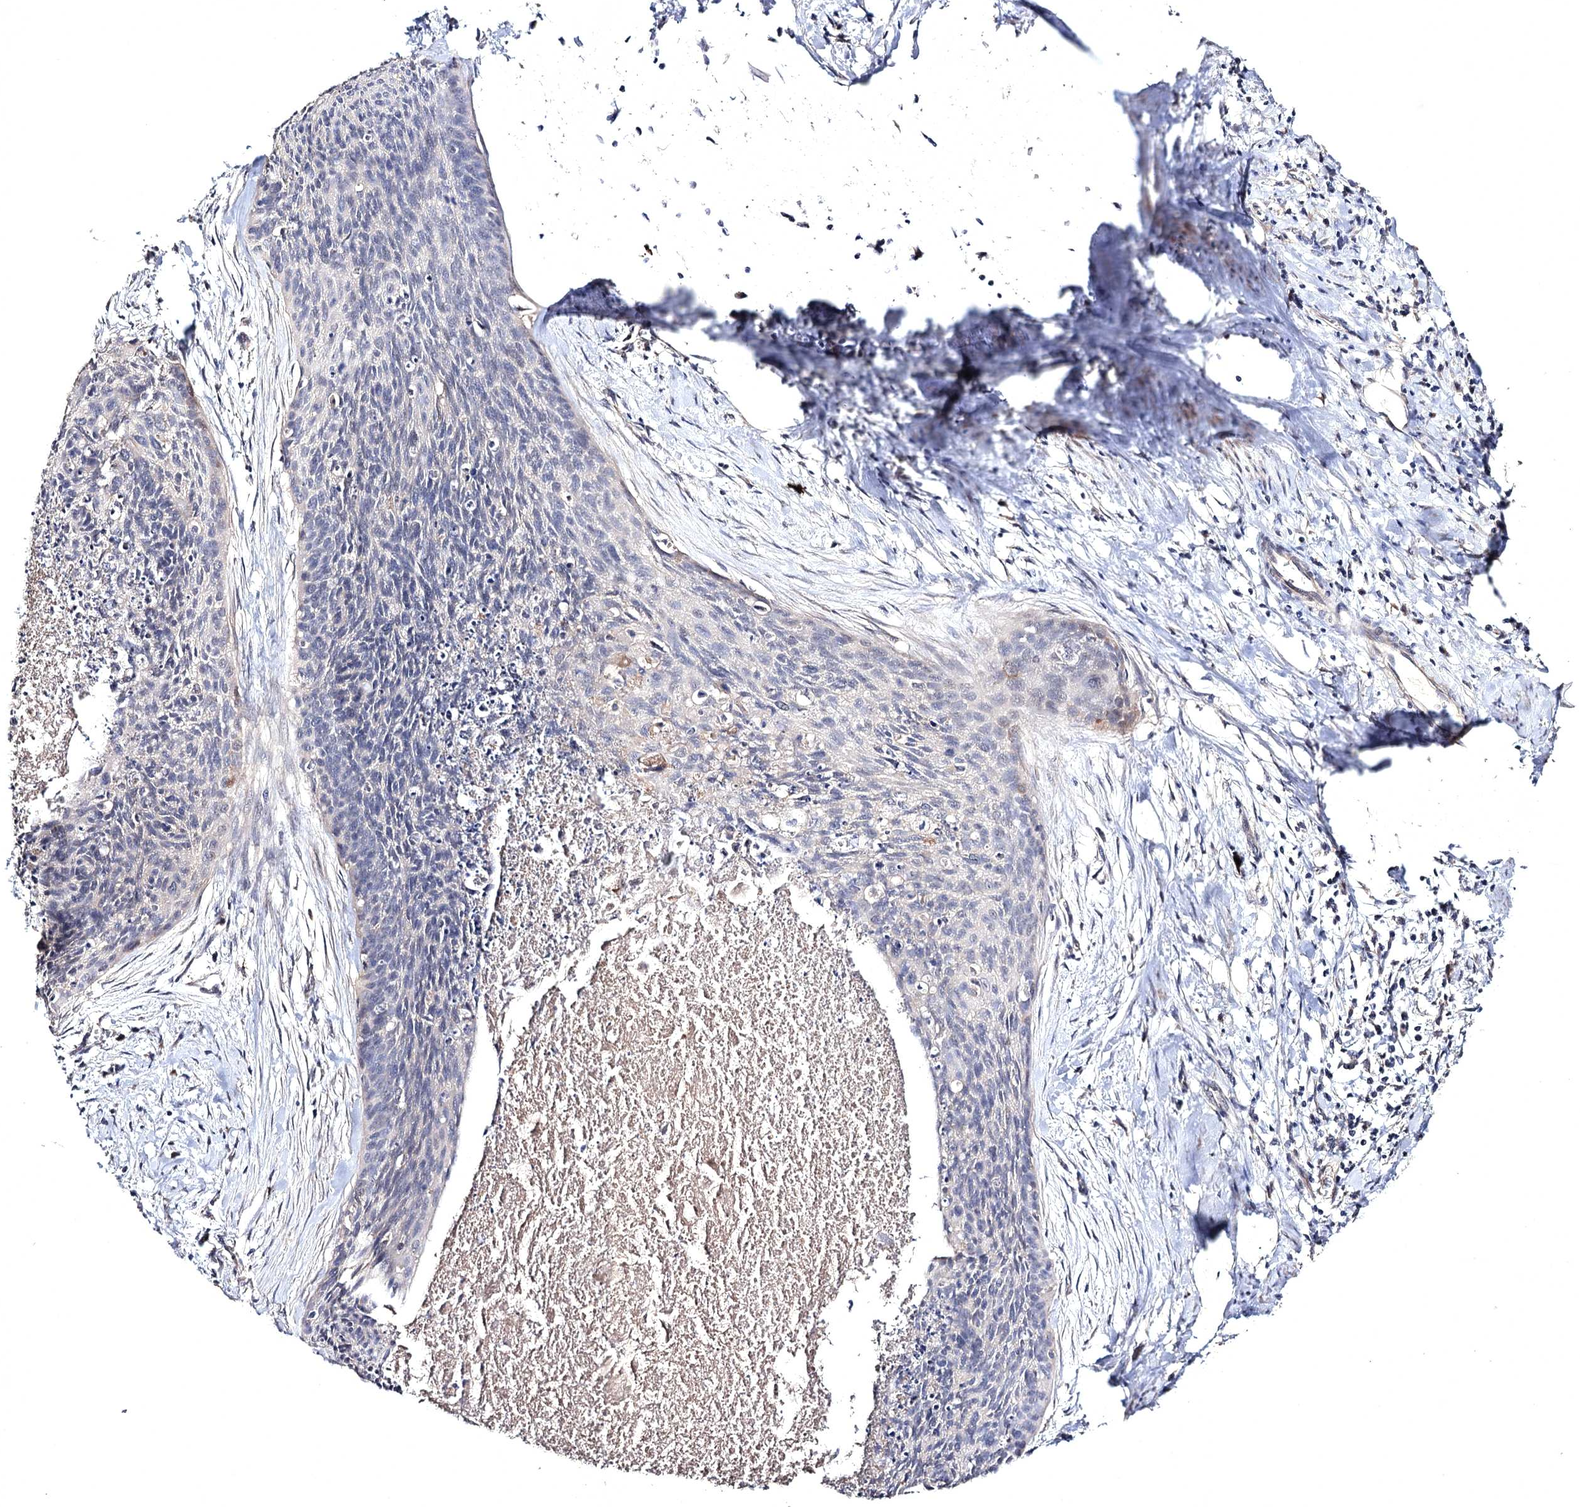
{"staining": {"intensity": "weak", "quantity": "<25%", "location": "cytoplasmic/membranous"}, "tissue": "cervical cancer", "cell_type": "Tumor cells", "image_type": "cancer", "snomed": [{"axis": "morphology", "description": "Squamous cell carcinoma, NOS"}, {"axis": "topography", "description": "Cervix"}], "caption": "Immunohistochemistry of human cervical cancer reveals no positivity in tumor cells. (DAB (3,3'-diaminobenzidine) immunohistochemistry (IHC) with hematoxylin counter stain).", "gene": "SEMA4G", "patient": {"sex": "female", "age": 55}}